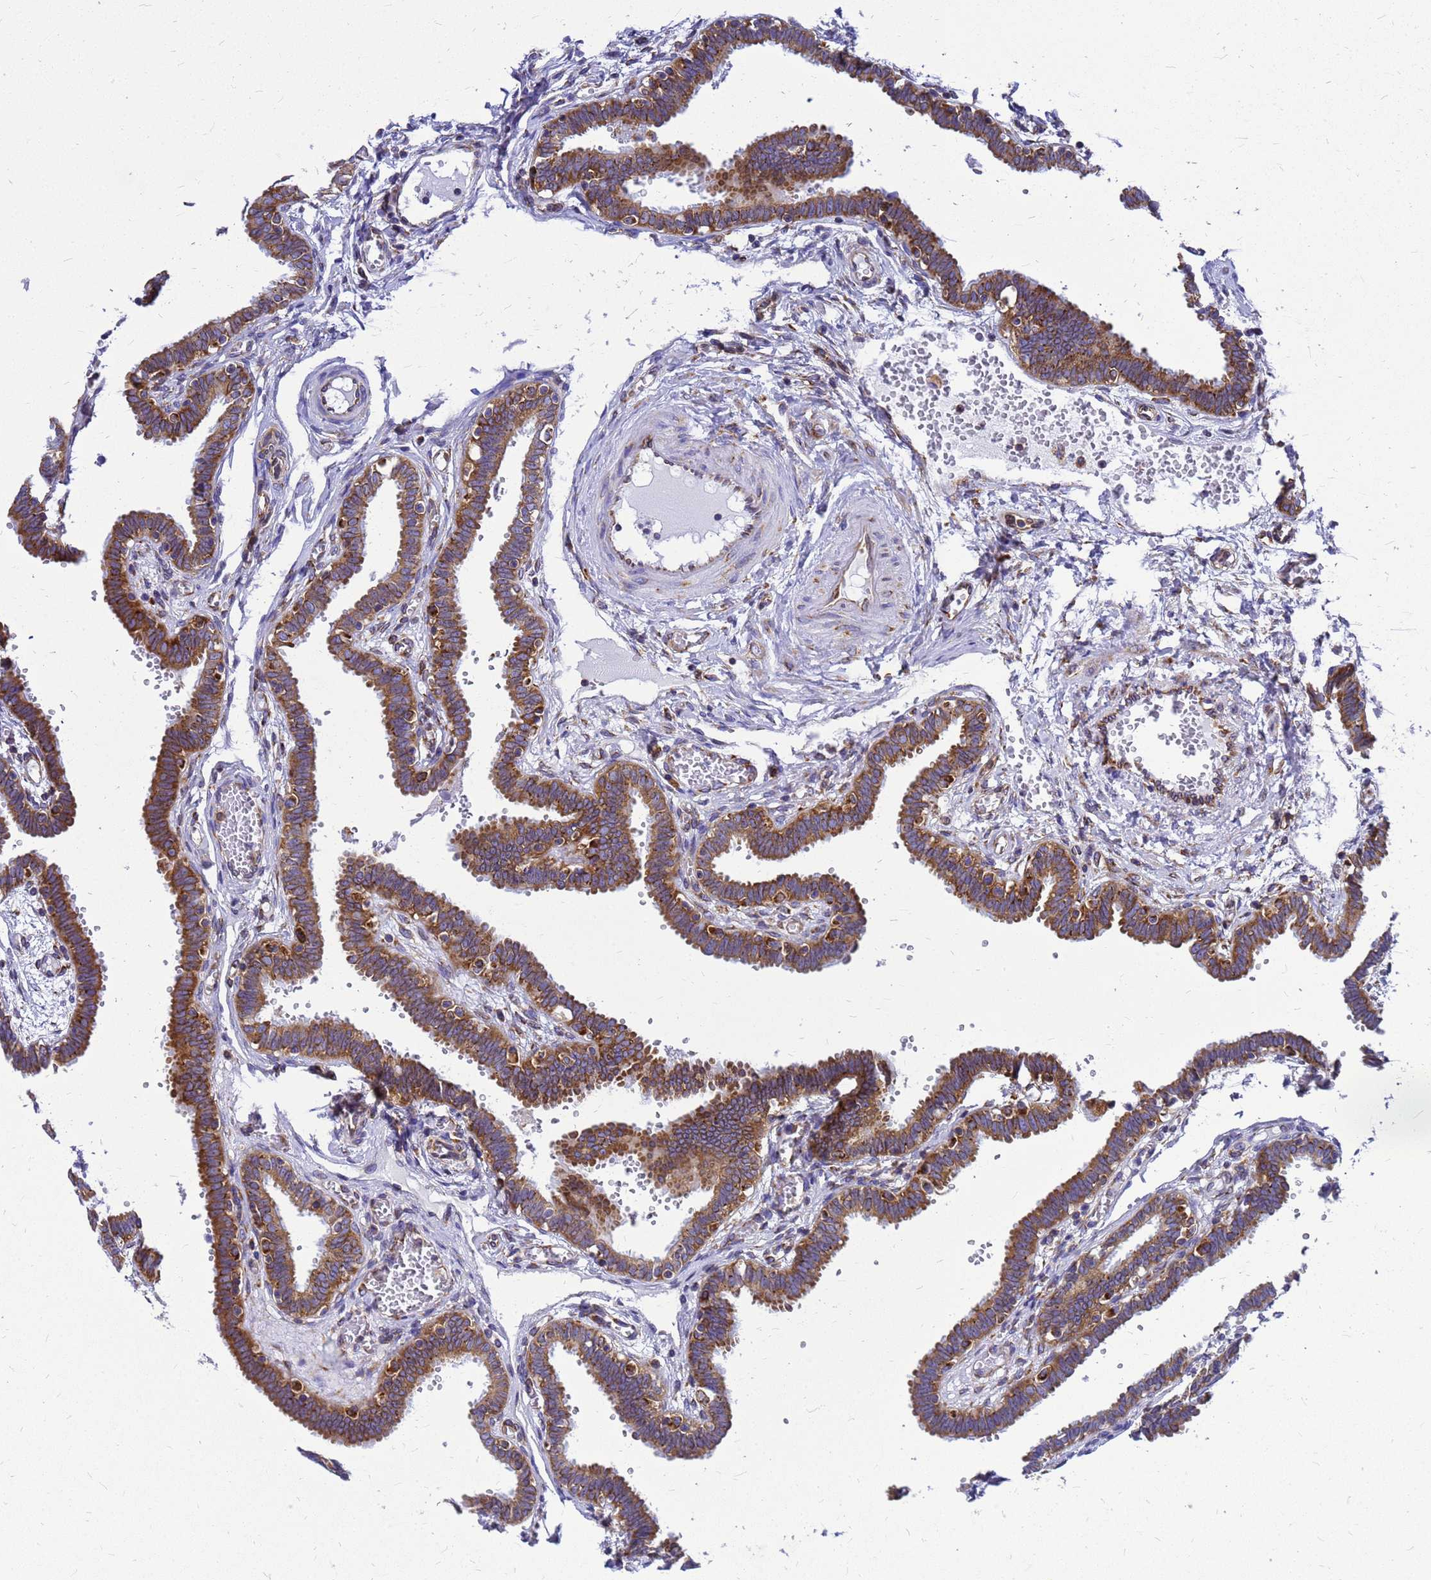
{"staining": {"intensity": "strong", "quantity": ">75%", "location": "cytoplasmic/membranous"}, "tissue": "fallopian tube", "cell_type": "Glandular cells", "image_type": "normal", "snomed": [{"axis": "morphology", "description": "Normal tissue, NOS"}, {"axis": "topography", "description": "Fallopian tube"}, {"axis": "topography", "description": "Placenta"}], "caption": "Normal fallopian tube shows strong cytoplasmic/membranous positivity in approximately >75% of glandular cells, visualized by immunohistochemistry.", "gene": "EEF1D", "patient": {"sex": "female", "age": 32}}